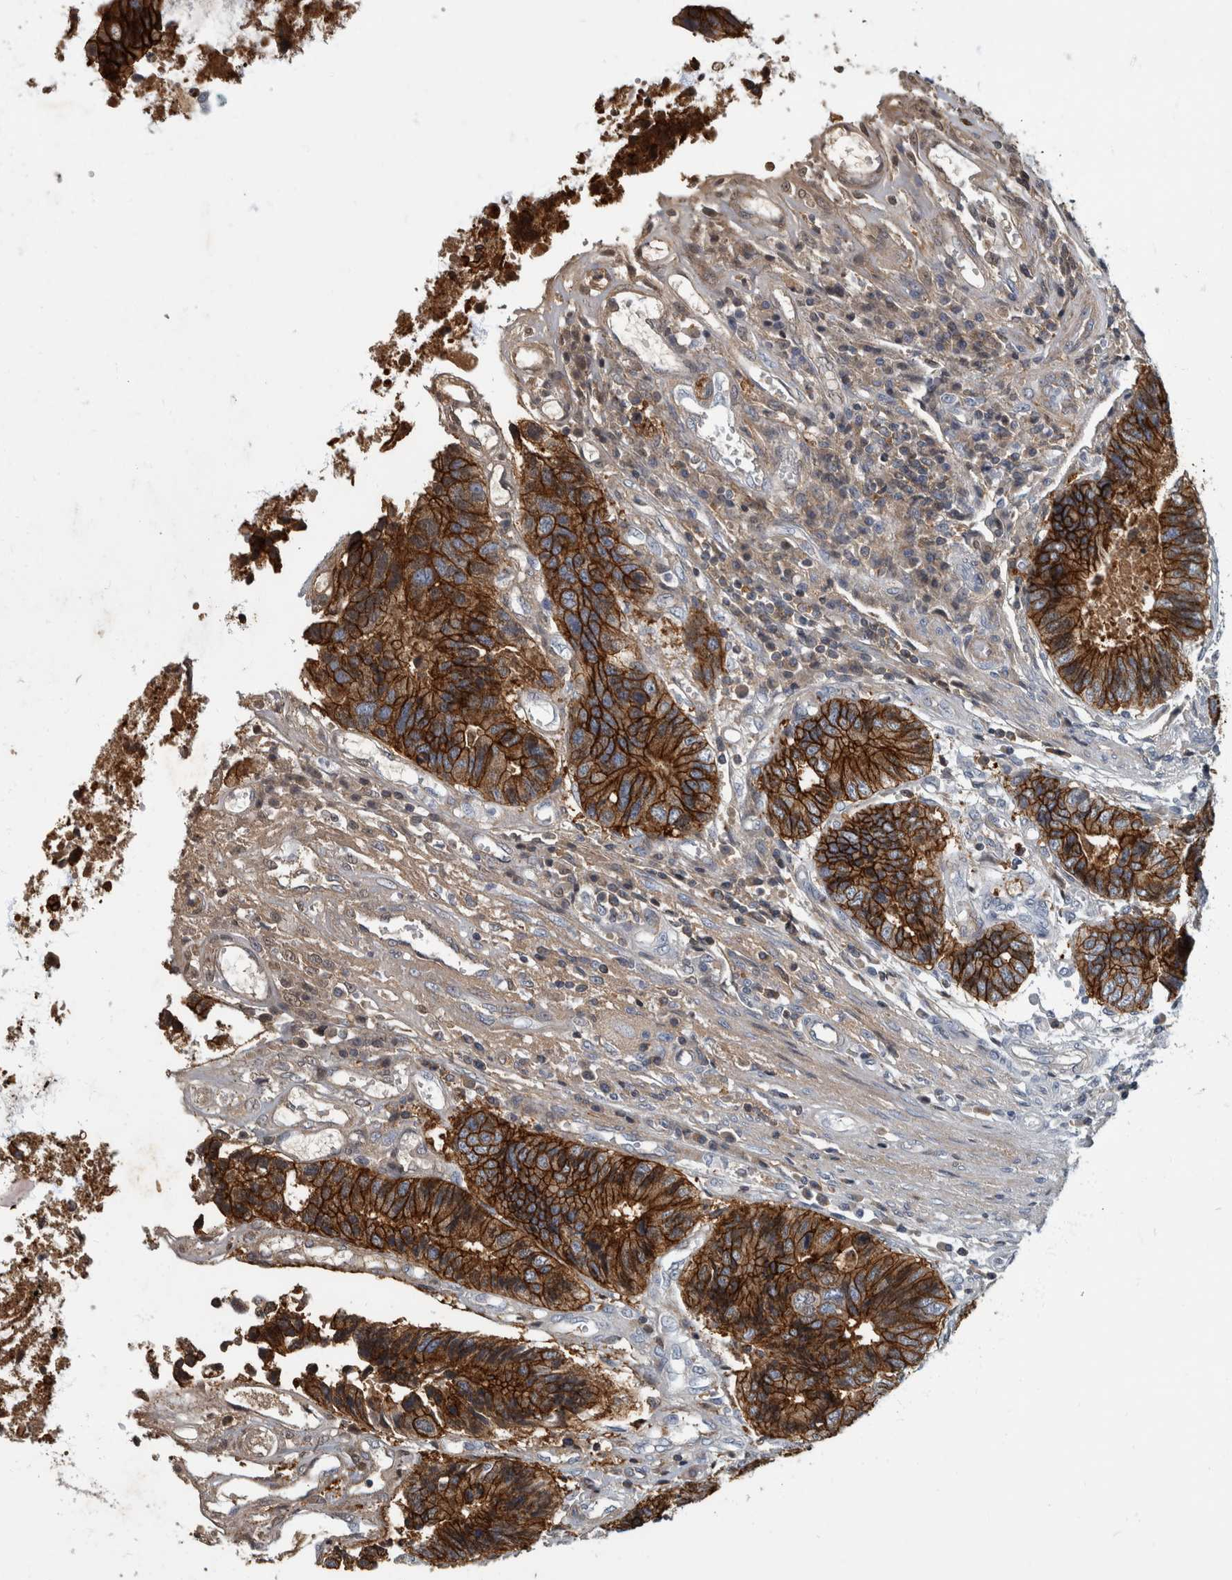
{"staining": {"intensity": "strong", "quantity": ">75%", "location": "cytoplasmic/membranous"}, "tissue": "colorectal cancer", "cell_type": "Tumor cells", "image_type": "cancer", "snomed": [{"axis": "morphology", "description": "Adenocarcinoma, NOS"}, {"axis": "topography", "description": "Rectum"}], "caption": "This photomicrograph reveals immunohistochemistry staining of human colorectal adenocarcinoma, with high strong cytoplasmic/membranous expression in about >75% of tumor cells.", "gene": "DSG2", "patient": {"sex": "male", "age": 84}}